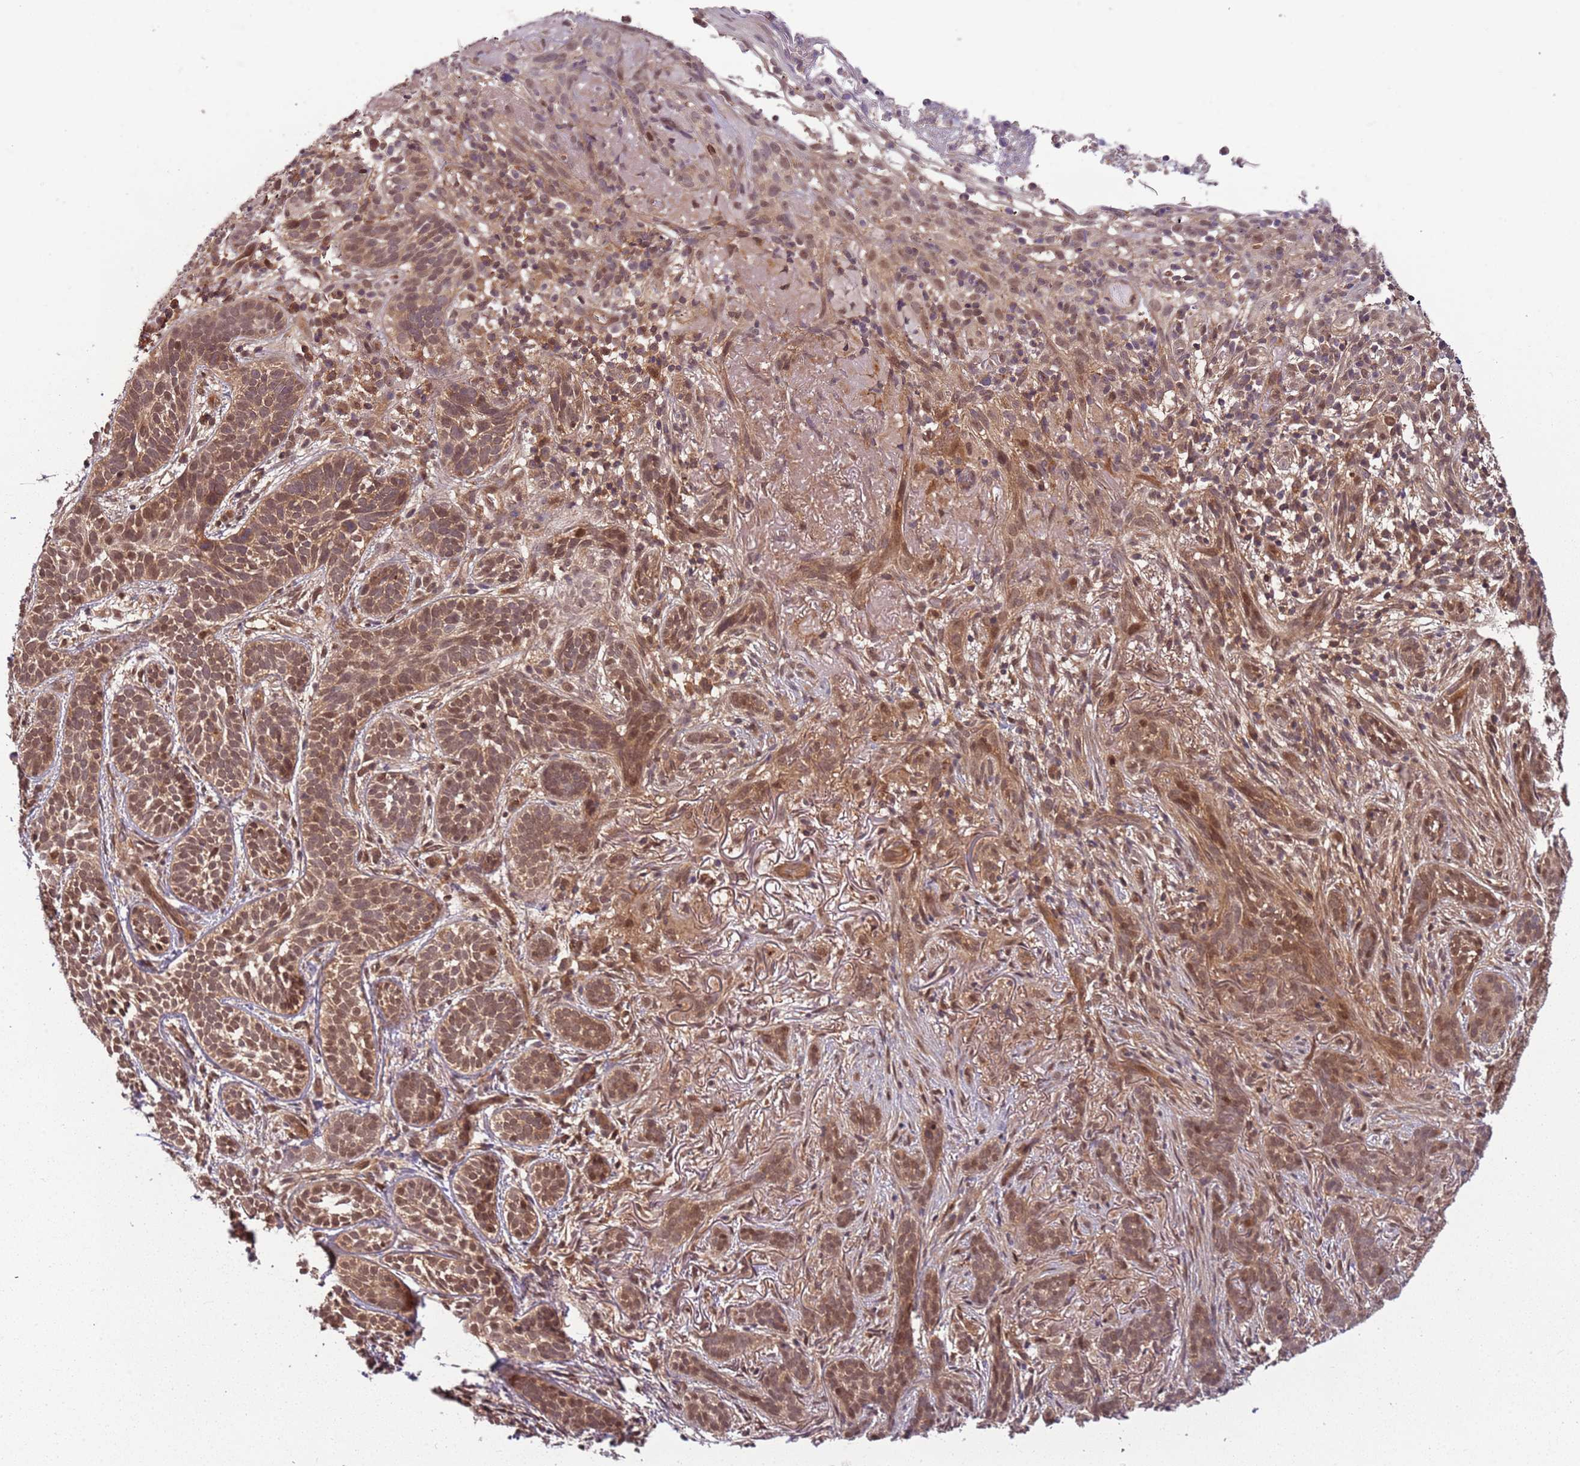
{"staining": {"intensity": "moderate", "quantity": ">75%", "location": "nuclear"}, "tissue": "skin cancer", "cell_type": "Tumor cells", "image_type": "cancer", "snomed": [{"axis": "morphology", "description": "Basal cell carcinoma"}, {"axis": "topography", "description": "Skin"}], "caption": "Immunohistochemical staining of human skin cancer (basal cell carcinoma) displays medium levels of moderate nuclear staining in approximately >75% of tumor cells. (Stains: DAB (3,3'-diaminobenzidine) in brown, nuclei in blue, Microscopy: brightfield microscopy at high magnification).", "gene": "PGLS", "patient": {"sex": "male", "age": 71}}